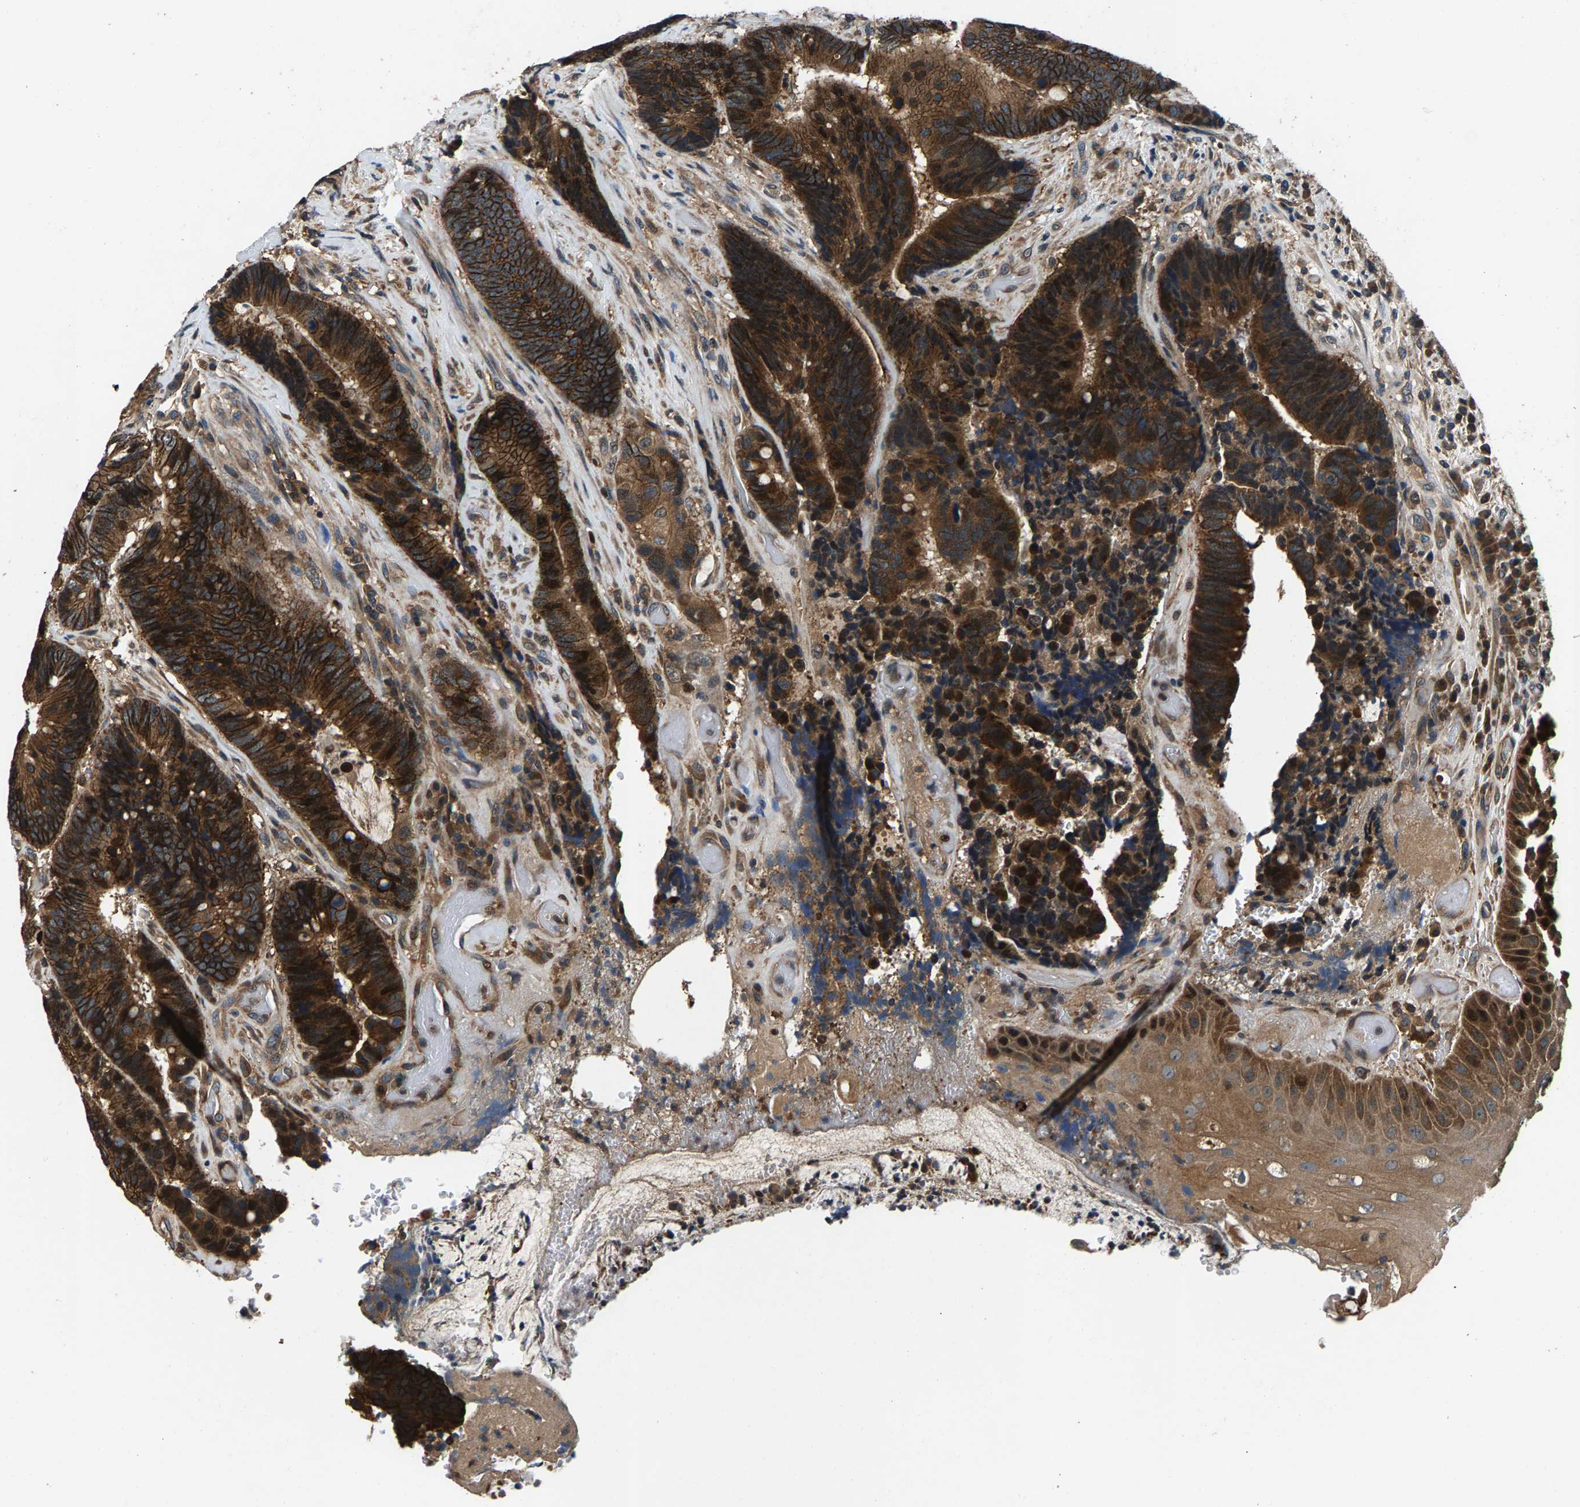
{"staining": {"intensity": "strong", "quantity": ">75%", "location": "cytoplasmic/membranous"}, "tissue": "colorectal cancer", "cell_type": "Tumor cells", "image_type": "cancer", "snomed": [{"axis": "morphology", "description": "Adenocarcinoma, NOS"}, {"axis": "topography", "description": "Rectum"}, {"axis": "topography", "description": "Anal"}], "caption": "Immunohistochemical staining of human colorectal cancer (adenocarcinoma) shows high levels of strong cytoplasmic/membranous staining in approximately >75% of tumor cells.", "gene": "FAM78A", "patient": {"sex": "female", "age": 89}}